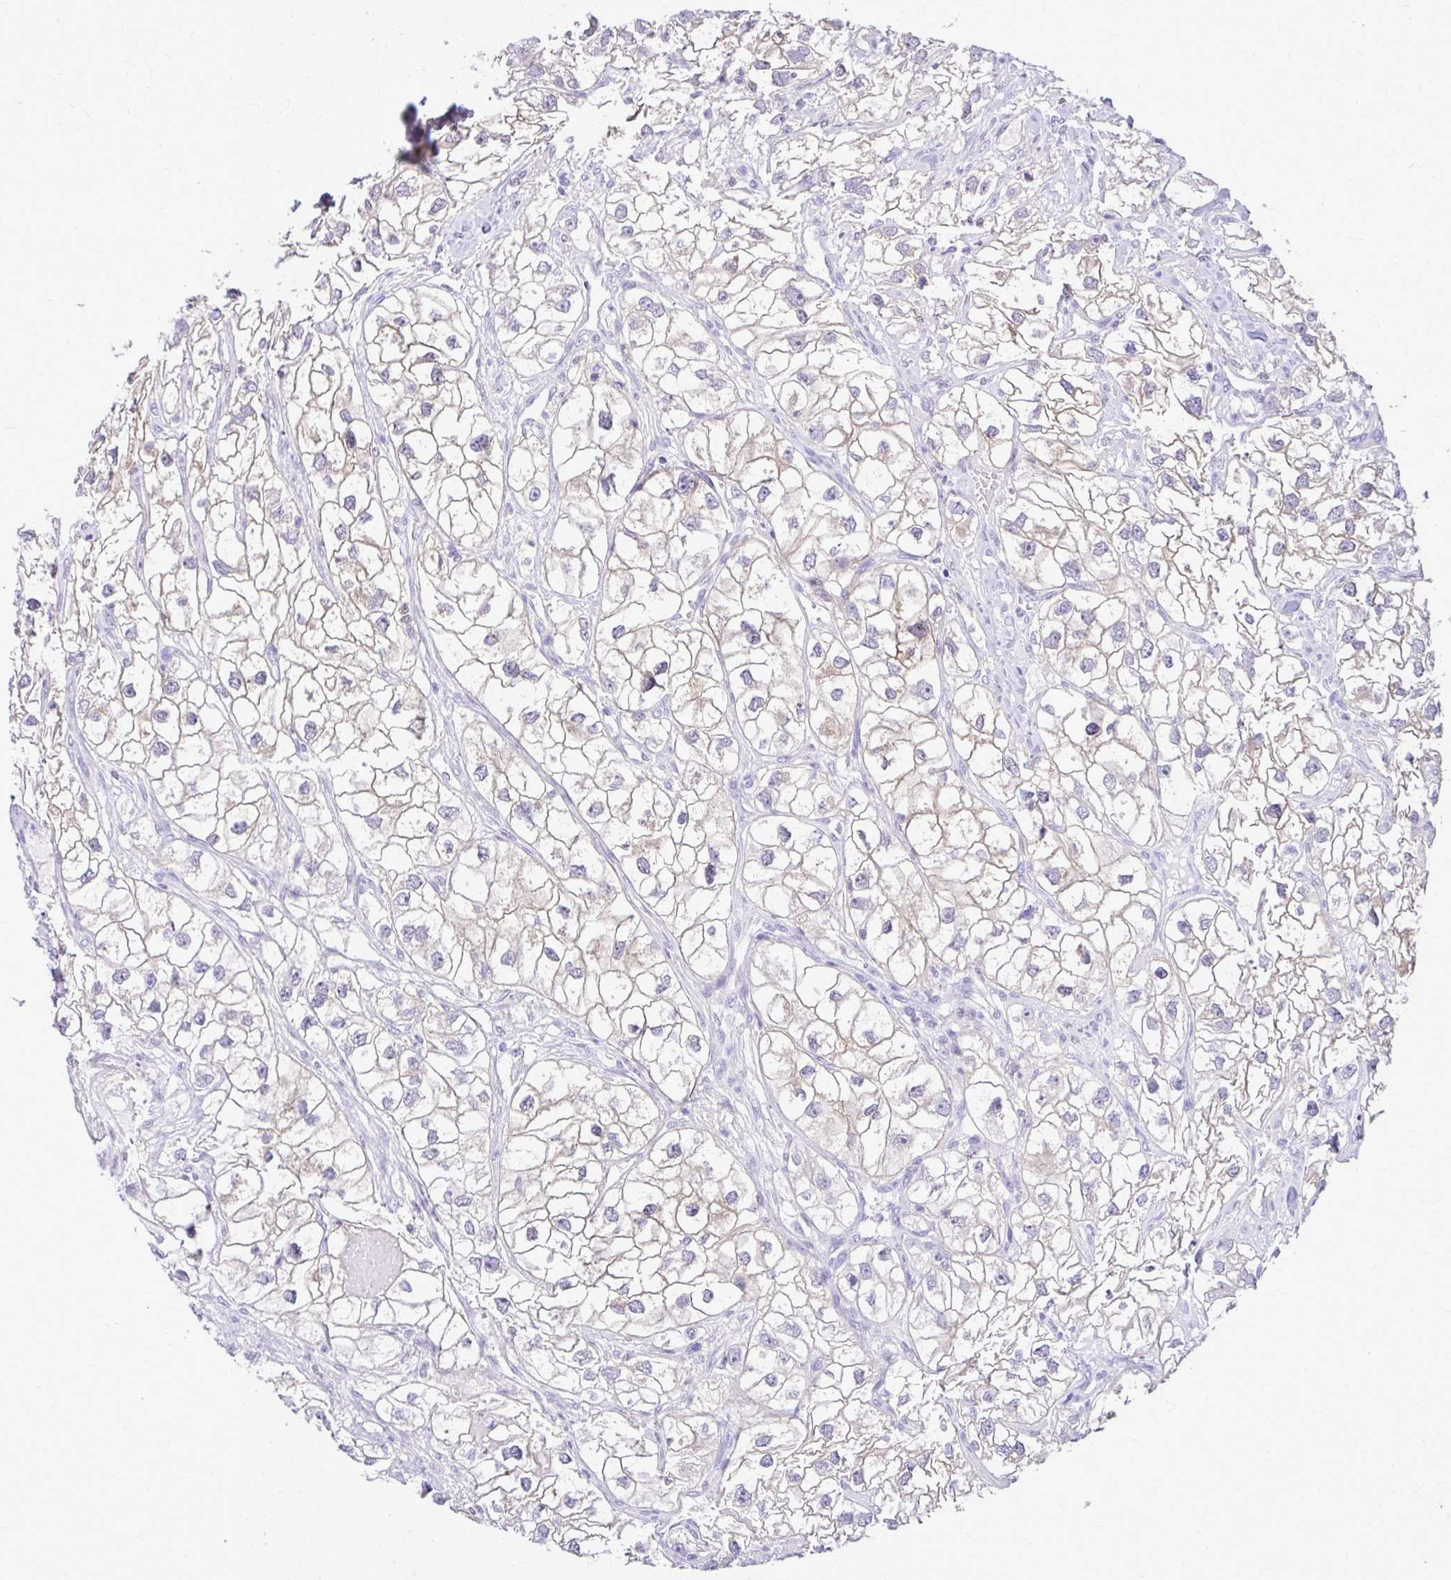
{"staining": {"intensity": "weak", "quantity": "<25%", "location": "cytoplasmic/membranous"}, "tissue": "renal cancer", "cell_type": "Tumor cells", "image_type": "cancer", "snomed": [{"axis": "morphology", "description": "Adenocarcinoma, NOS"}, {"axis": "topography", "description": "Kidney"}], "caption": "Tumor cells are negative for brown protein staining in renal cancer (adenocarcinoma).", "gene": "RASL11B", "patient": {"sex": "male", "age": 59}}